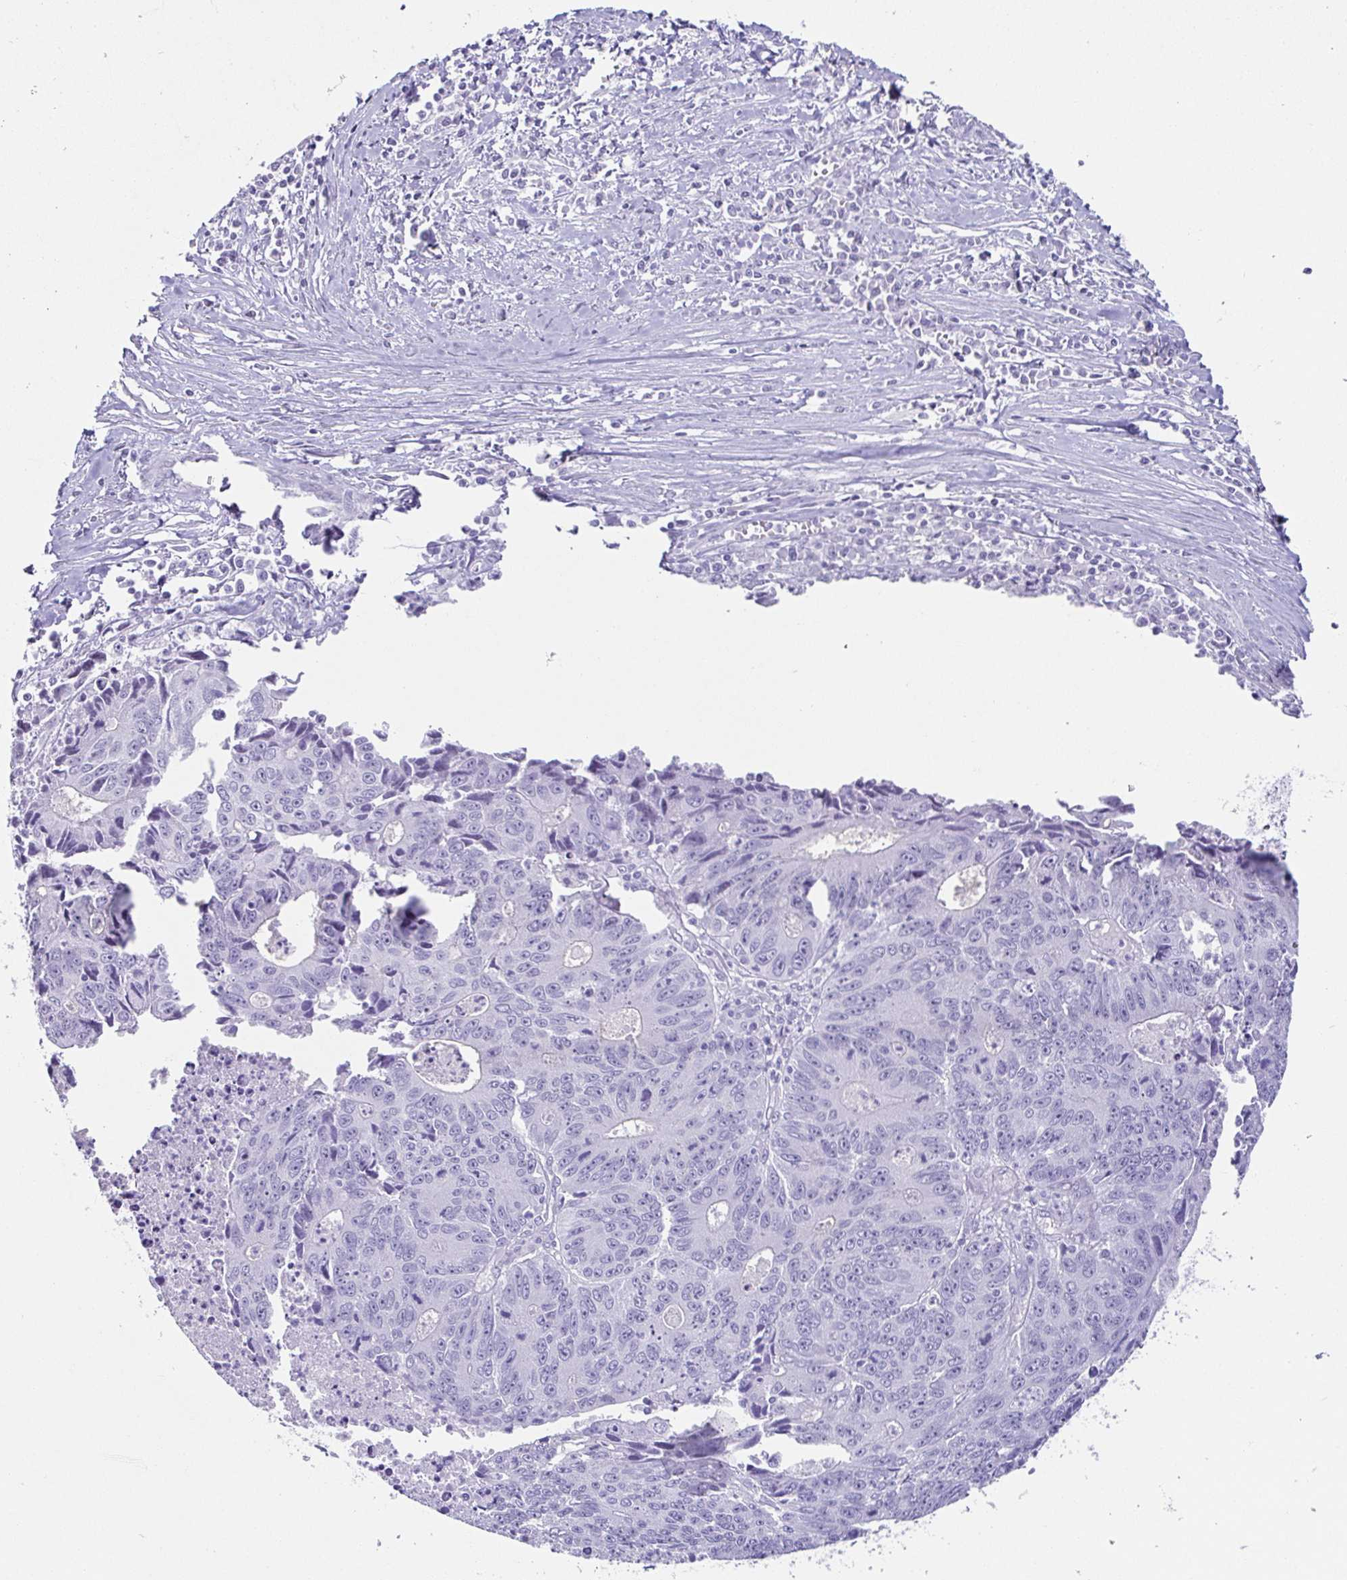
{"staining": {"intensity": "negative", "quantity": "none", "location": "none"}, "tissue": "liver cancer", "cell_type": "Tumor cells", "image_type": "cancer", "snomed": [{"axis": "morphology", "description": "Cholangiocarcinoma"}, {"axis": "topography", "description": "Liver"}], "caption": "This is an IHC image of human liver cancer (cholangiocarcinoma). There is no staining in tumor cells.", "gene": "ESX1", "patient": {"sex": "male", "age": 65}}